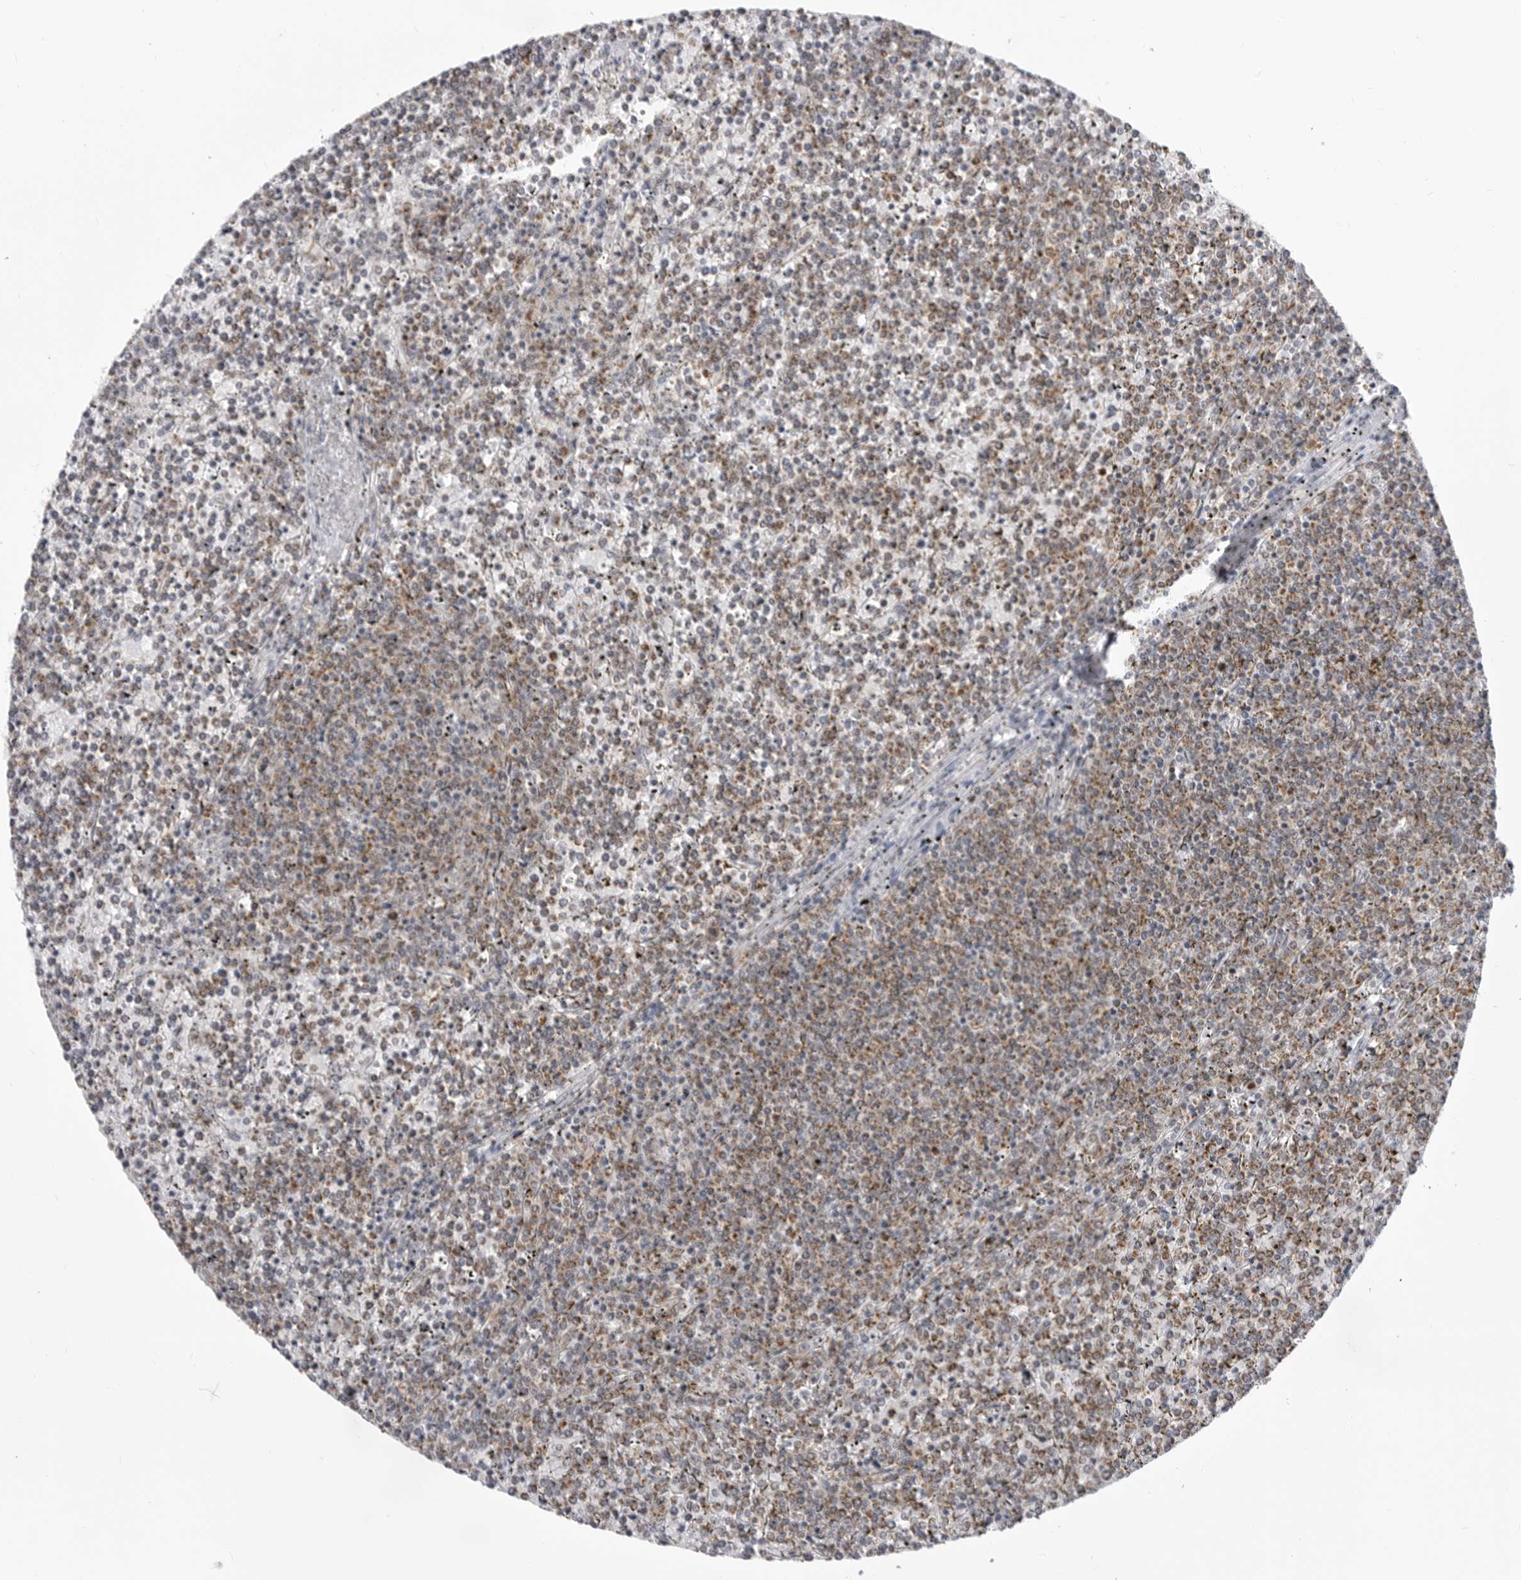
{"staining": {"intensity": "moderate", "quantity": ">75%", "location": "cytoplasmic/membranous"}, "tissue": "lymphoma", "cell_type": "Tumor cells", "image_type": "cancer", "snomed": [{"axis": "morphology", "description": "Malignant lymphoma, non-Hodgkin's type, Low grade"}, {"axis": "topography", "description": "Spleen"}], "caption": "DAB (3,3'-diaminobenzidine) immunohistochemical staining of human low-grade malignant lymphoma, non-Hodgkin's type displays moderate cytoplasmic/membranous protein positivity in about >75% of tumor cells. The protein of interest is shown in brown color, while the nuclei are stained blue.", "gene": "FH", "patient": {"sex": "female", "age": 19}}